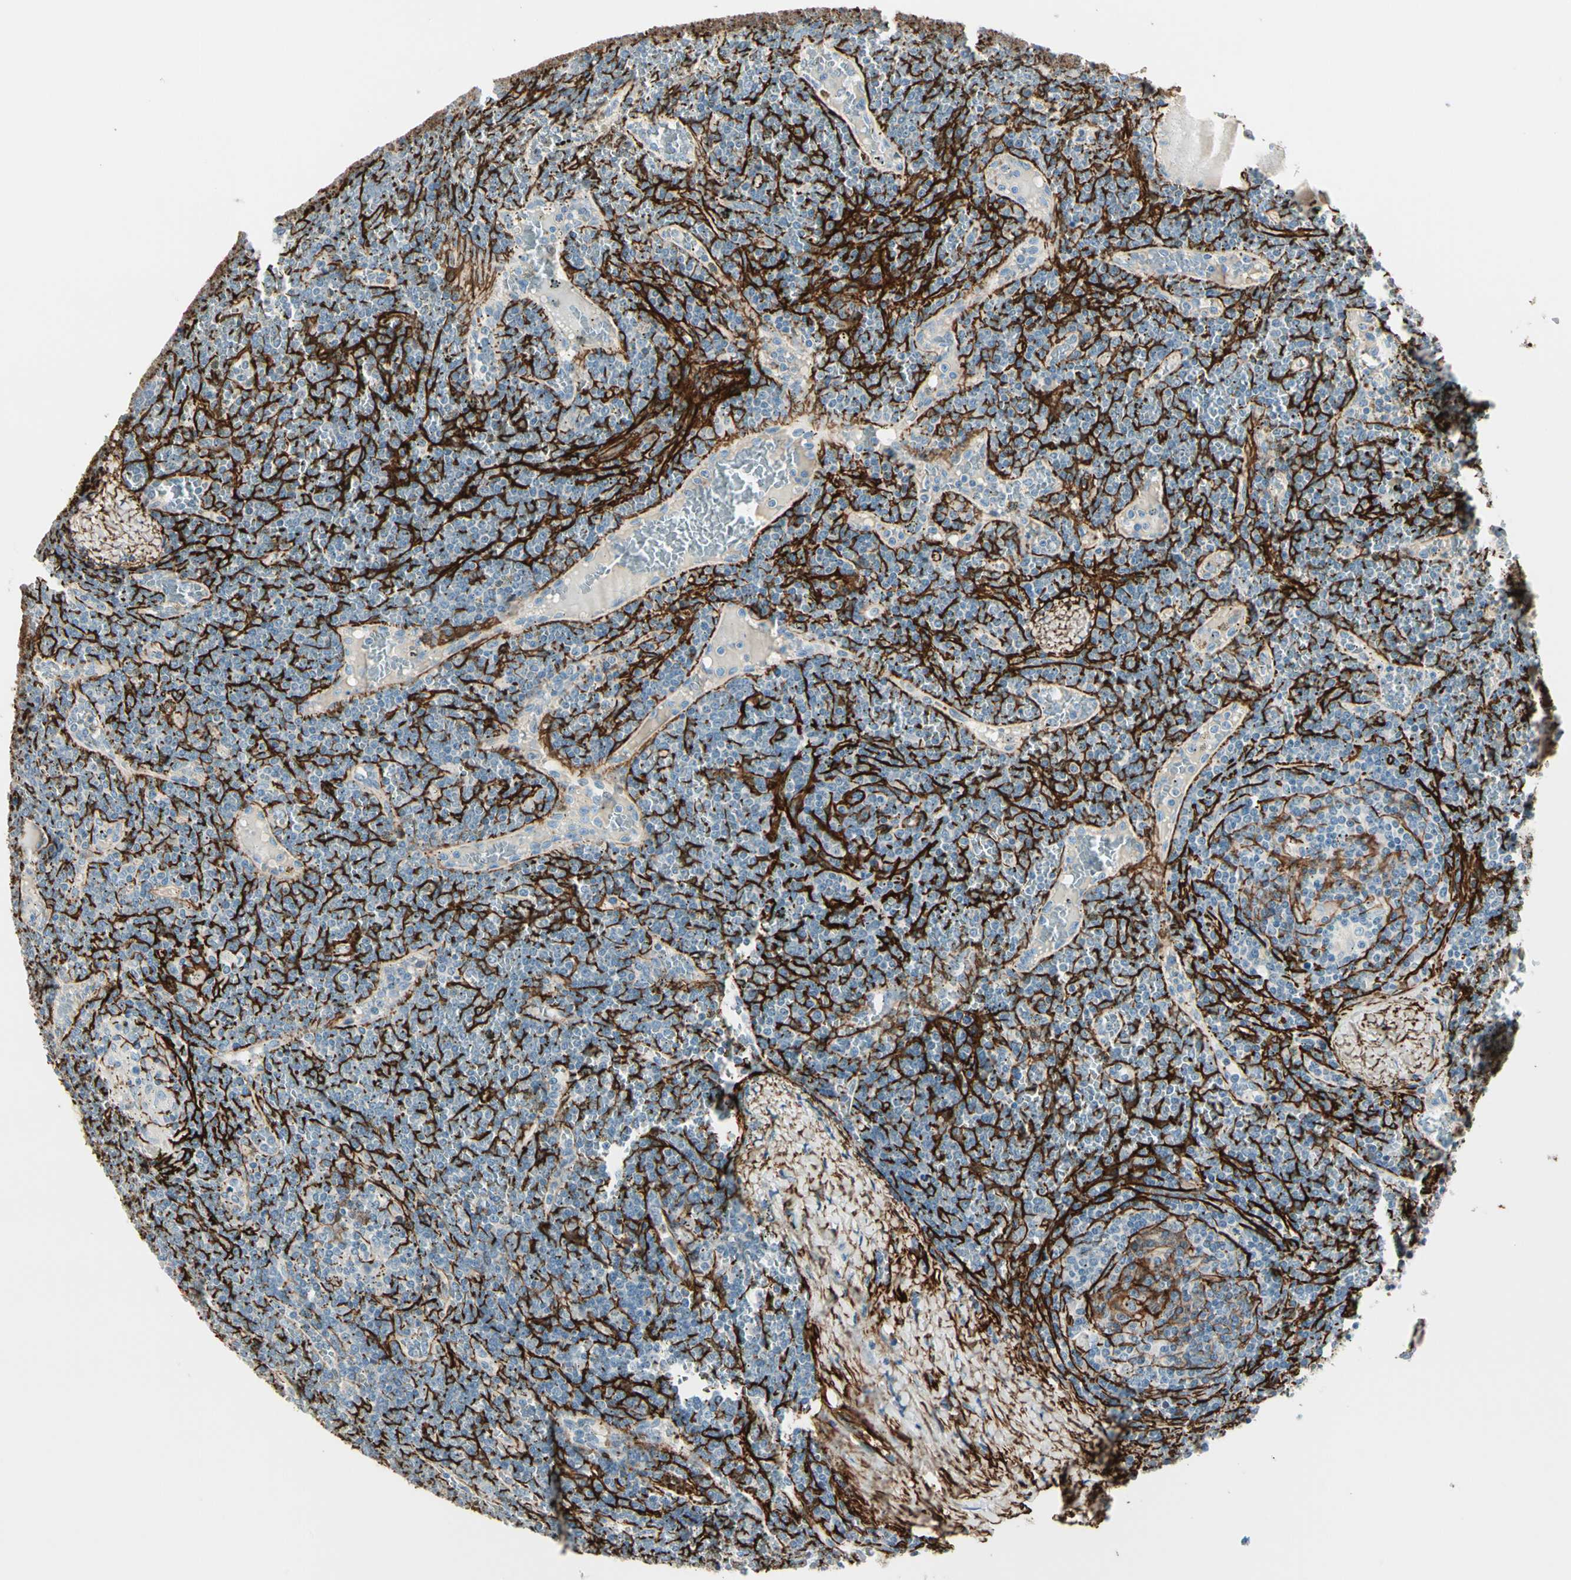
{"staining": {"intensity": "negative", "quantity": "none", "location": "none"}, "tissue": "lymphoma", "cell_type": "Tumor cells", "image_type": "cancer", "snomed": [{"axis": "morphology", "description": "Malignant lymphoma, non-Hodgkin's type, Low grade"}, {"axis": "topography", "description": "Spleen"}], "caption": "The micrograph displays no staining of tumor cells in low-grade malignant lymphoma, non-Hodgkin's type.", "gene": "CALD1", "patient": {"sex": "female", "age": 19}}